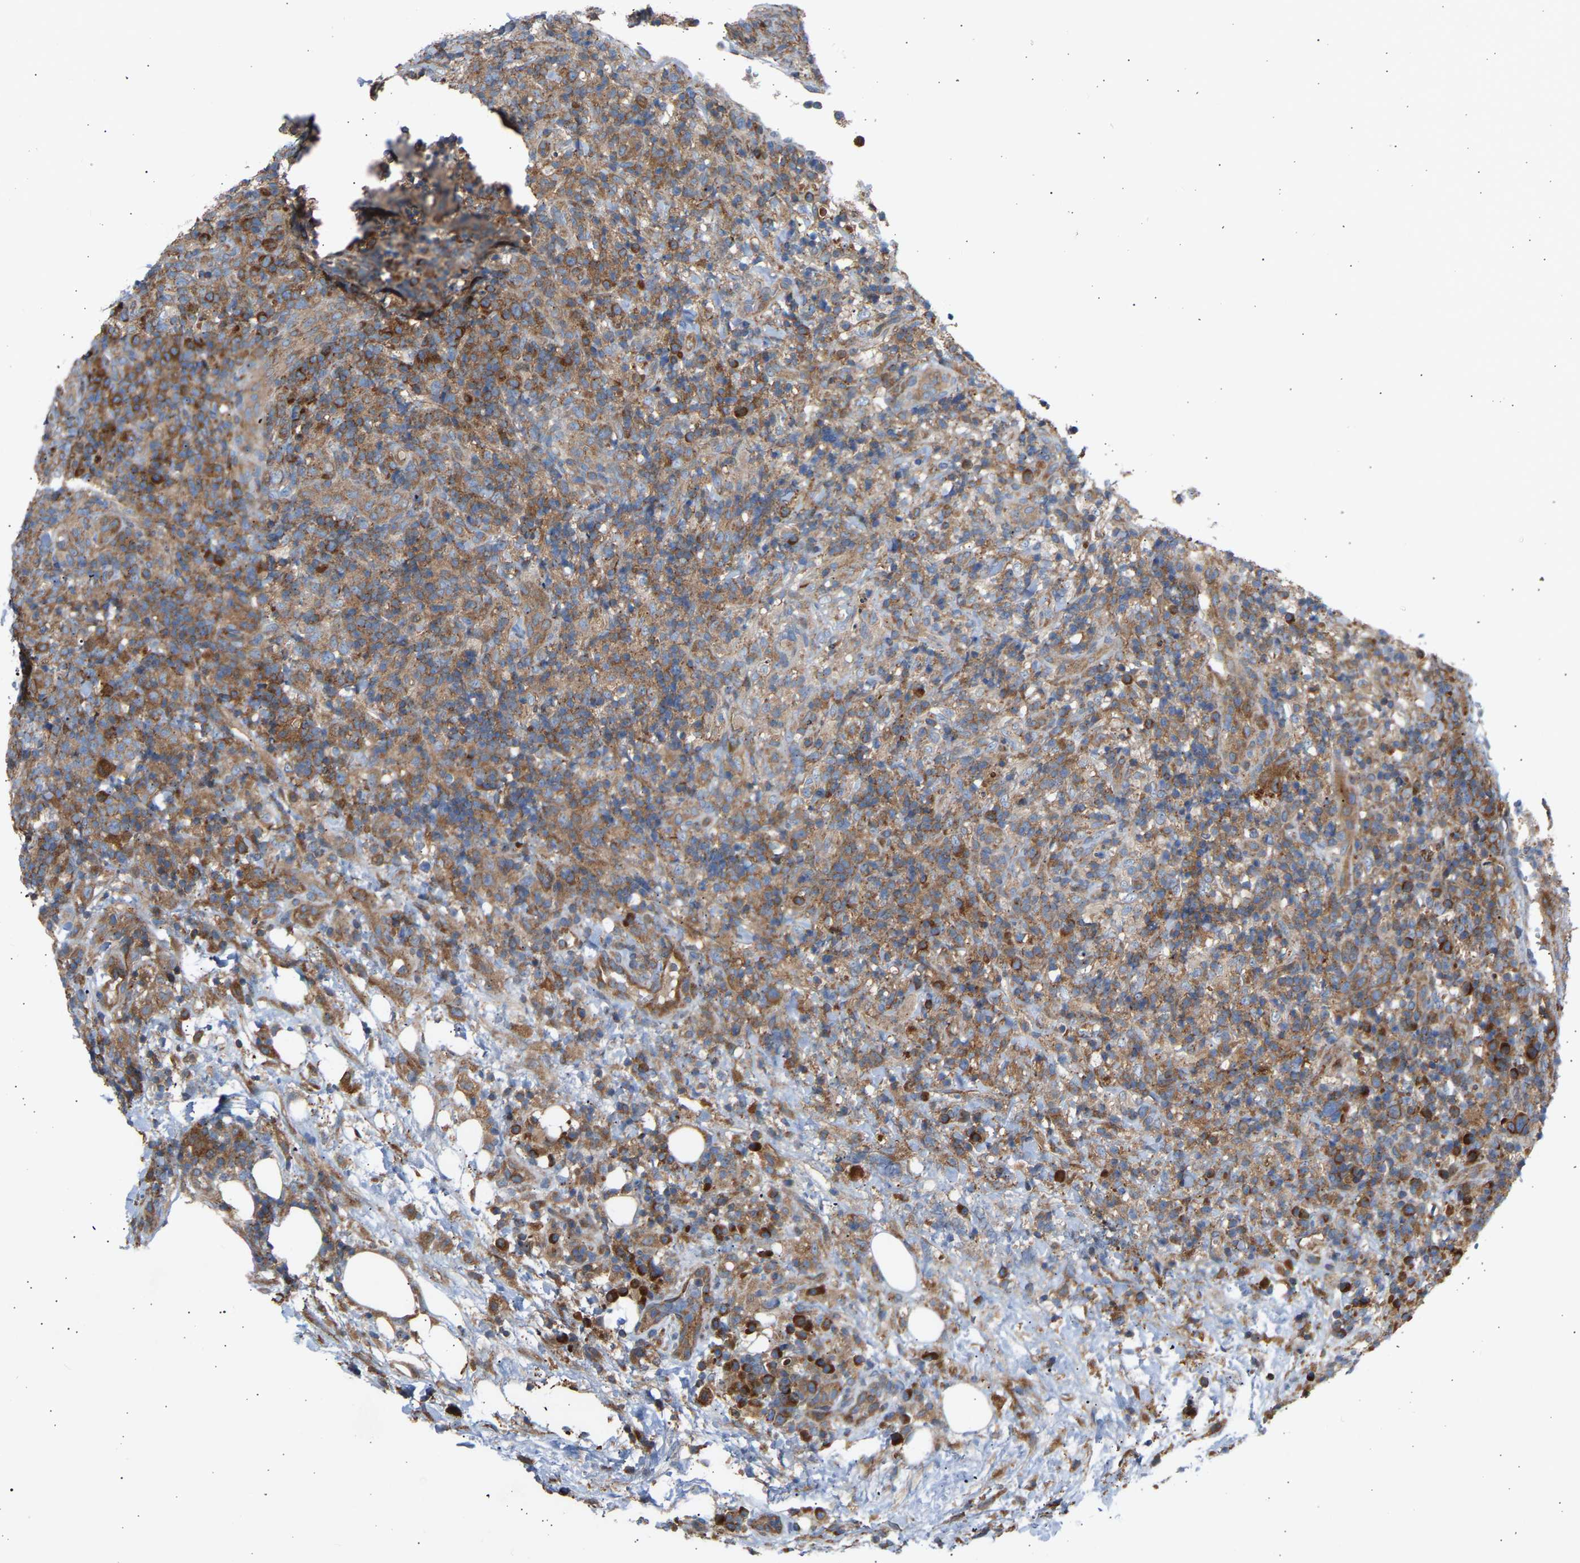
{"staining": {"intensity": "moderate", "quantity": ">75%", "location": "cytoplasmic/membranous"}, "tissue": "lymphoma", "cell_type": "Tumor cells", "image_type": "cancer", "snomed": [{"axis": "morphology", "description": "Malignant lymphoma, non-Hodgkin's type, High grade"}, {"axis": "topography", "description": "Lymph node"}], "caption": "Protein expression analysis of human lymphoma reveals moderate cytoplasmic/membranous positivity in about >75% of tumor cells.", "gene": "GCN1", "patient": {"sex": "female", "age": 76}}